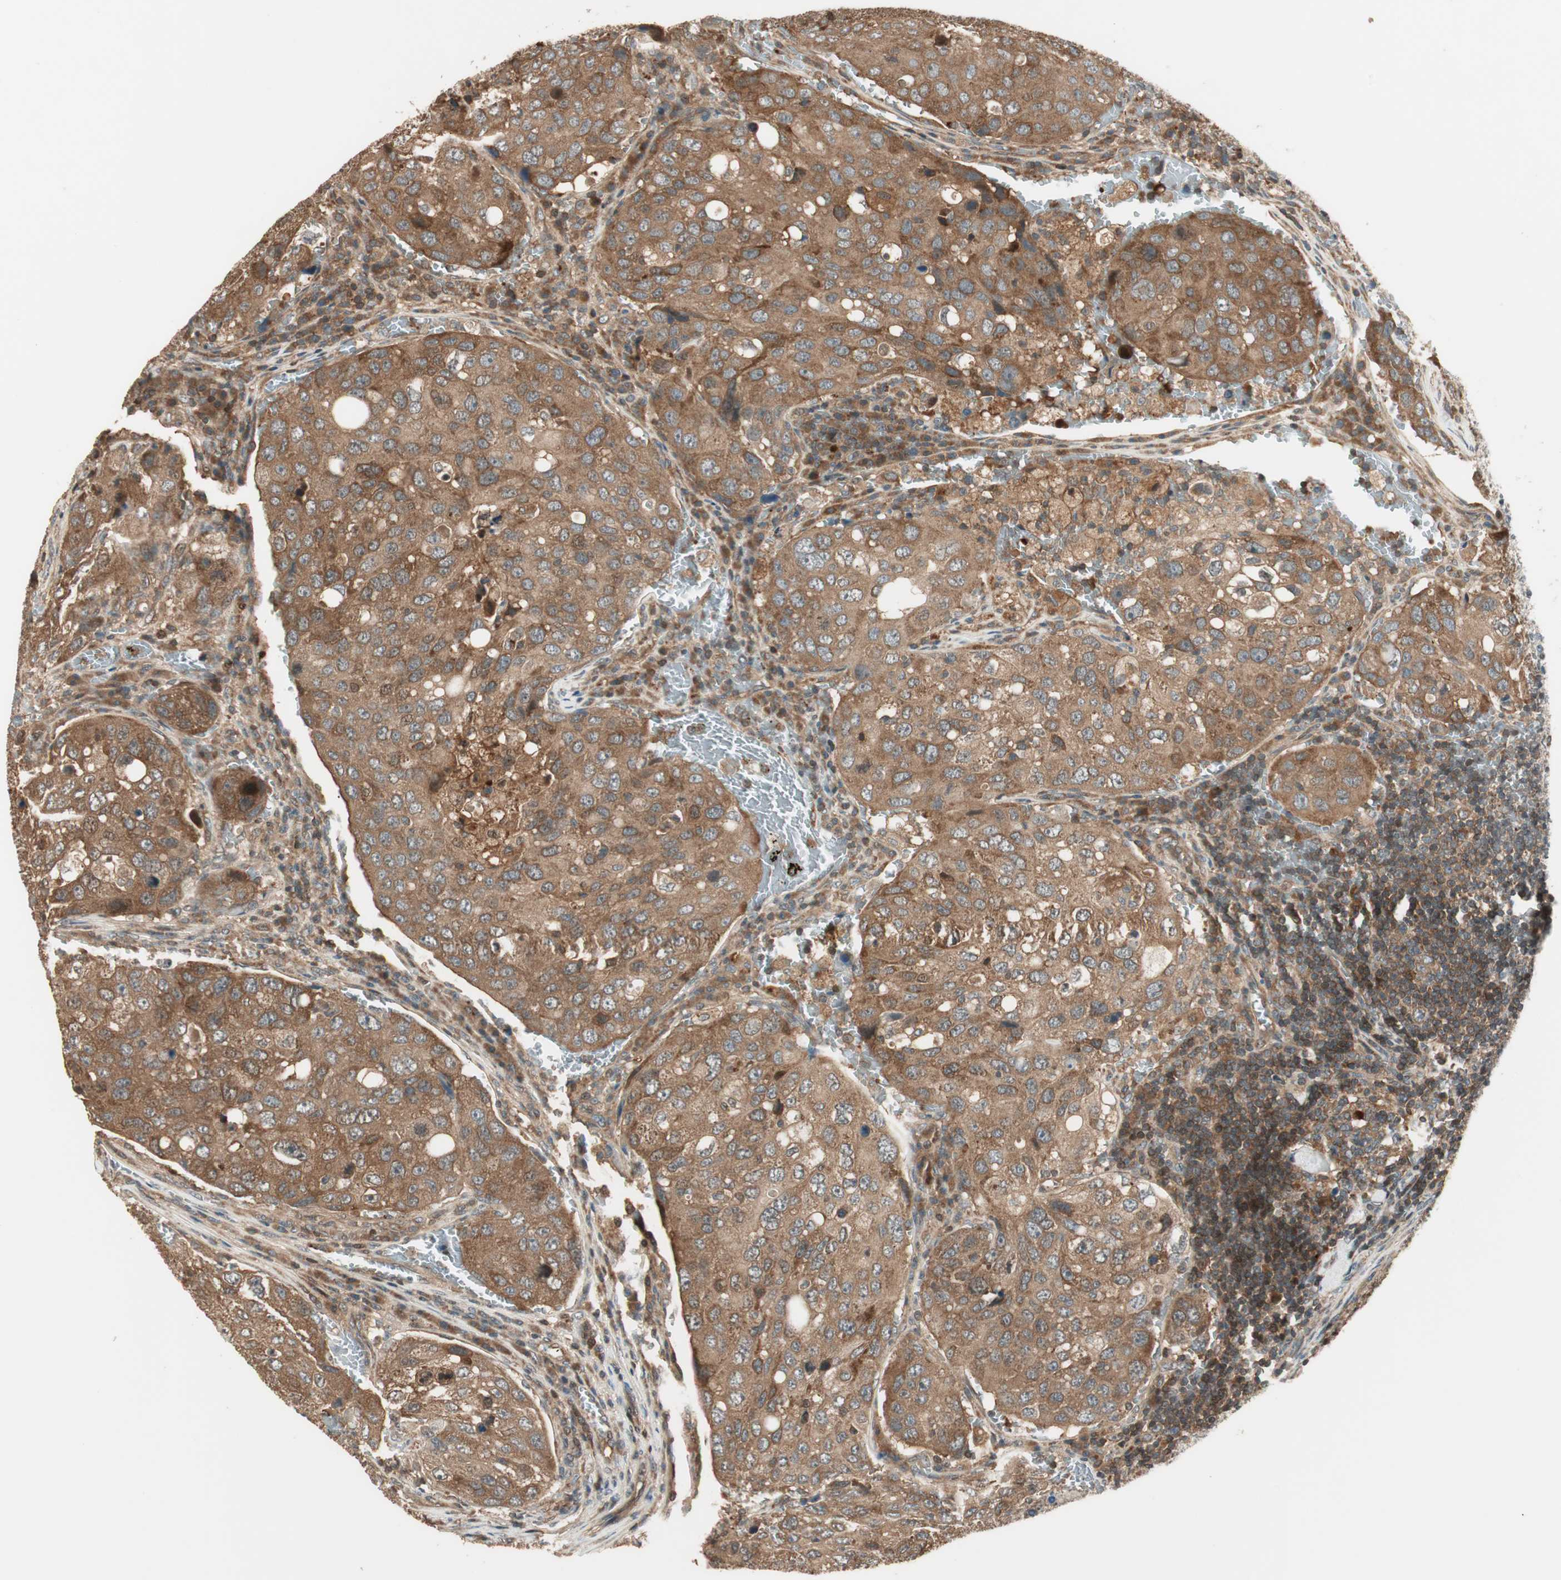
{"staining": {"intensity": "moderate", "quantity": ">75%", "location": "cytoplasmic/membranous"}, "tissue": "urothelial cancer", "cell_type": "Tumor cells", "image_type": "cancer", "snomed": [{"axis": "morphology", "description": "Urothelial carcinoma, High grade"}, {"axis": "topography", "description": "Lymph node"}, {"axis": "topography", "description": "Urinary bladder"}], "caption": "This photomicrograph reveals urothelial cancer stained with immunohistochemistry (IHC) to label a protein in brown. The cytoplasmic/membranous of tumor cells show moderate positivity for the protein. Nuclei are counter-stained blue.", "gene": "CNOT4", "patient": {"sex": "male", "age": 51}}